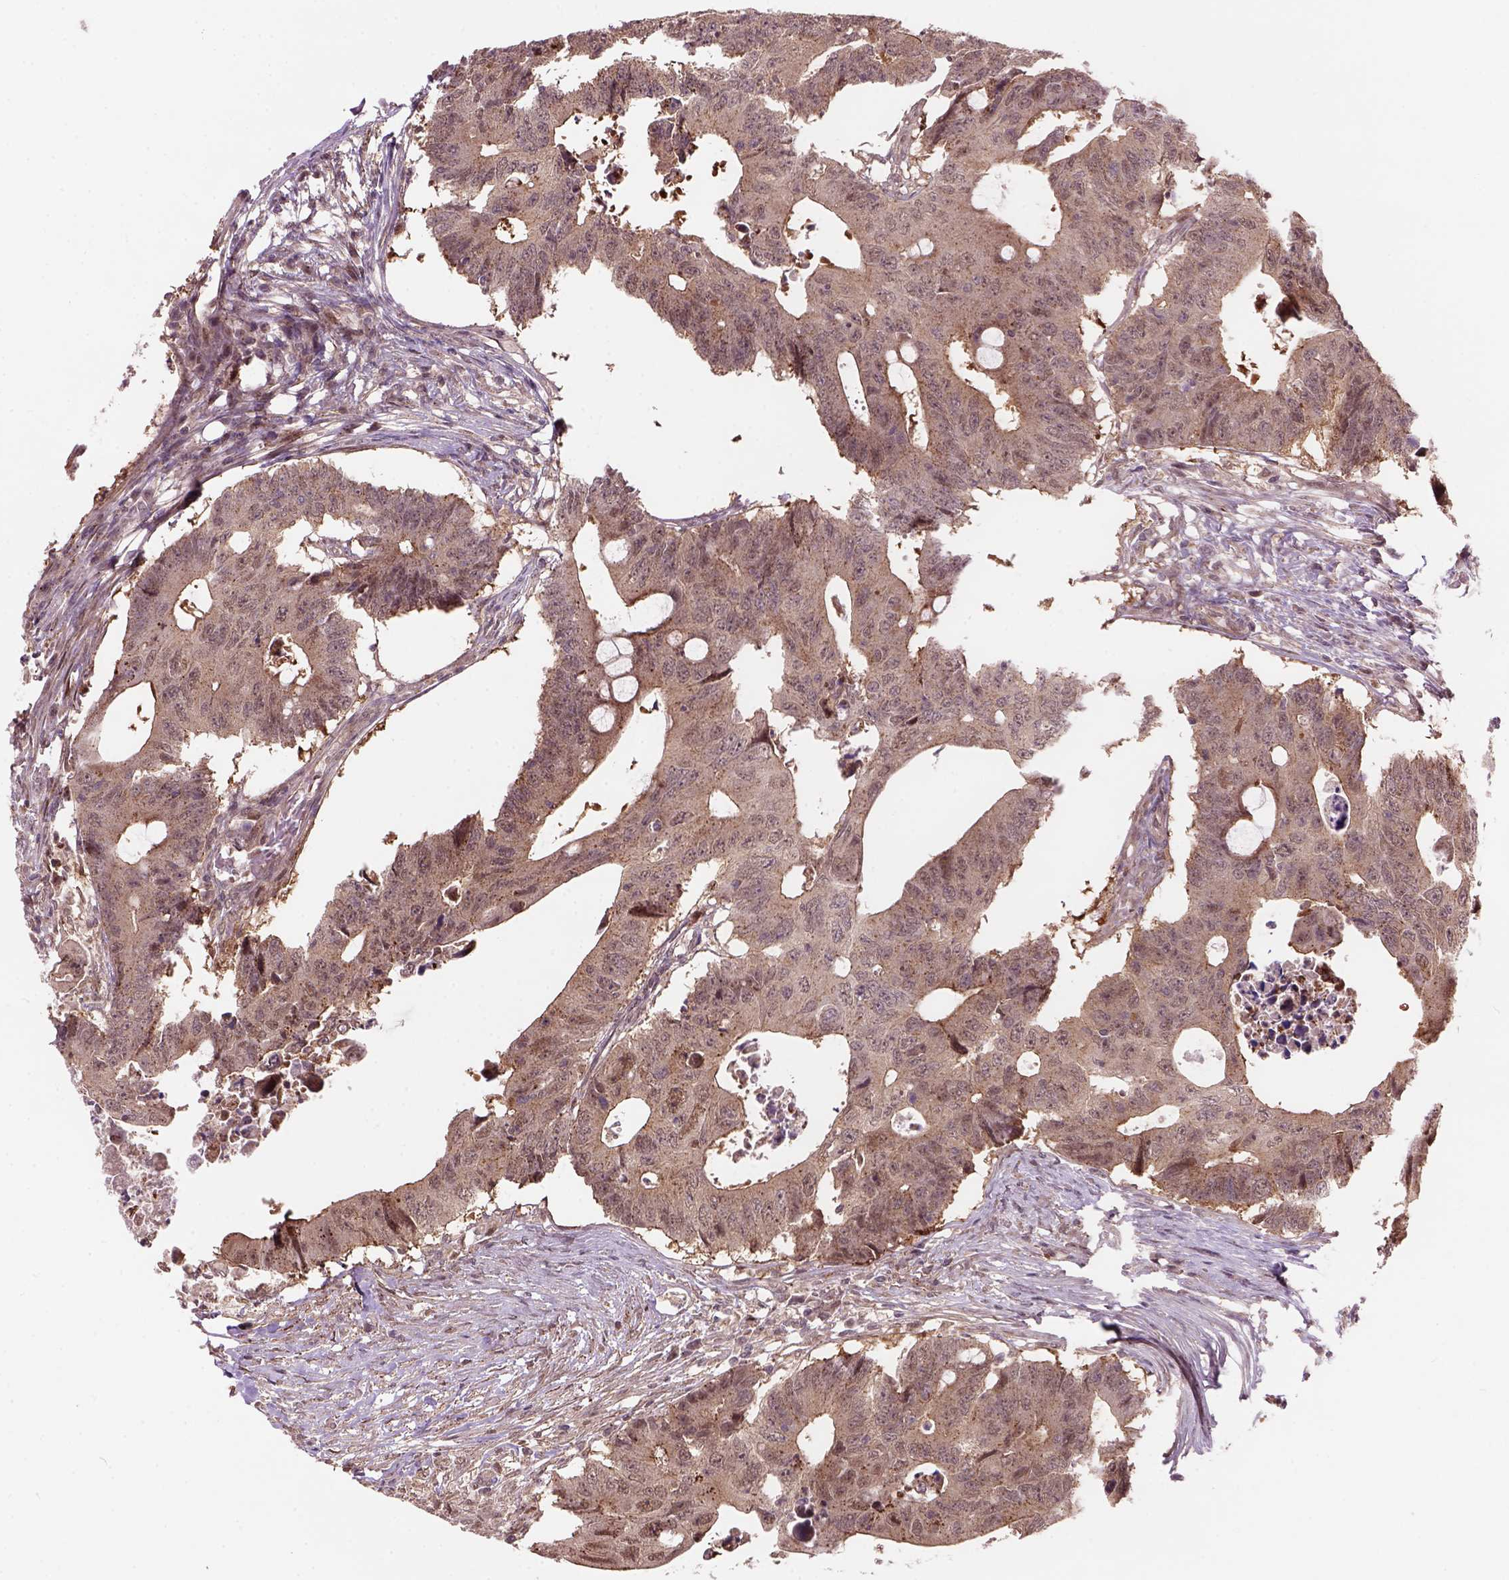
{"staining": {"intensity": "weak", "quantity": ">75%", "location": "cytoplasmic/membranous,nuclear"}, "tissue": "colorectal cancer", "cell_type": "Tumor cells", "image_type": "cancer", "snomed": [{"axis": "morphology", "description": "Adenocarcinoma, NOS"}, {"axis": "topography", "description": "Colon"}], "caption": "A low amount of weak cytoplasmic/membranous and nuclear staining is seen in approximately >75% of tumor cells in colorectal cancer (adenocarcinoma) tissue.", "gene": "PSMD11", "patient": {"sex": "male", "age": 71}}